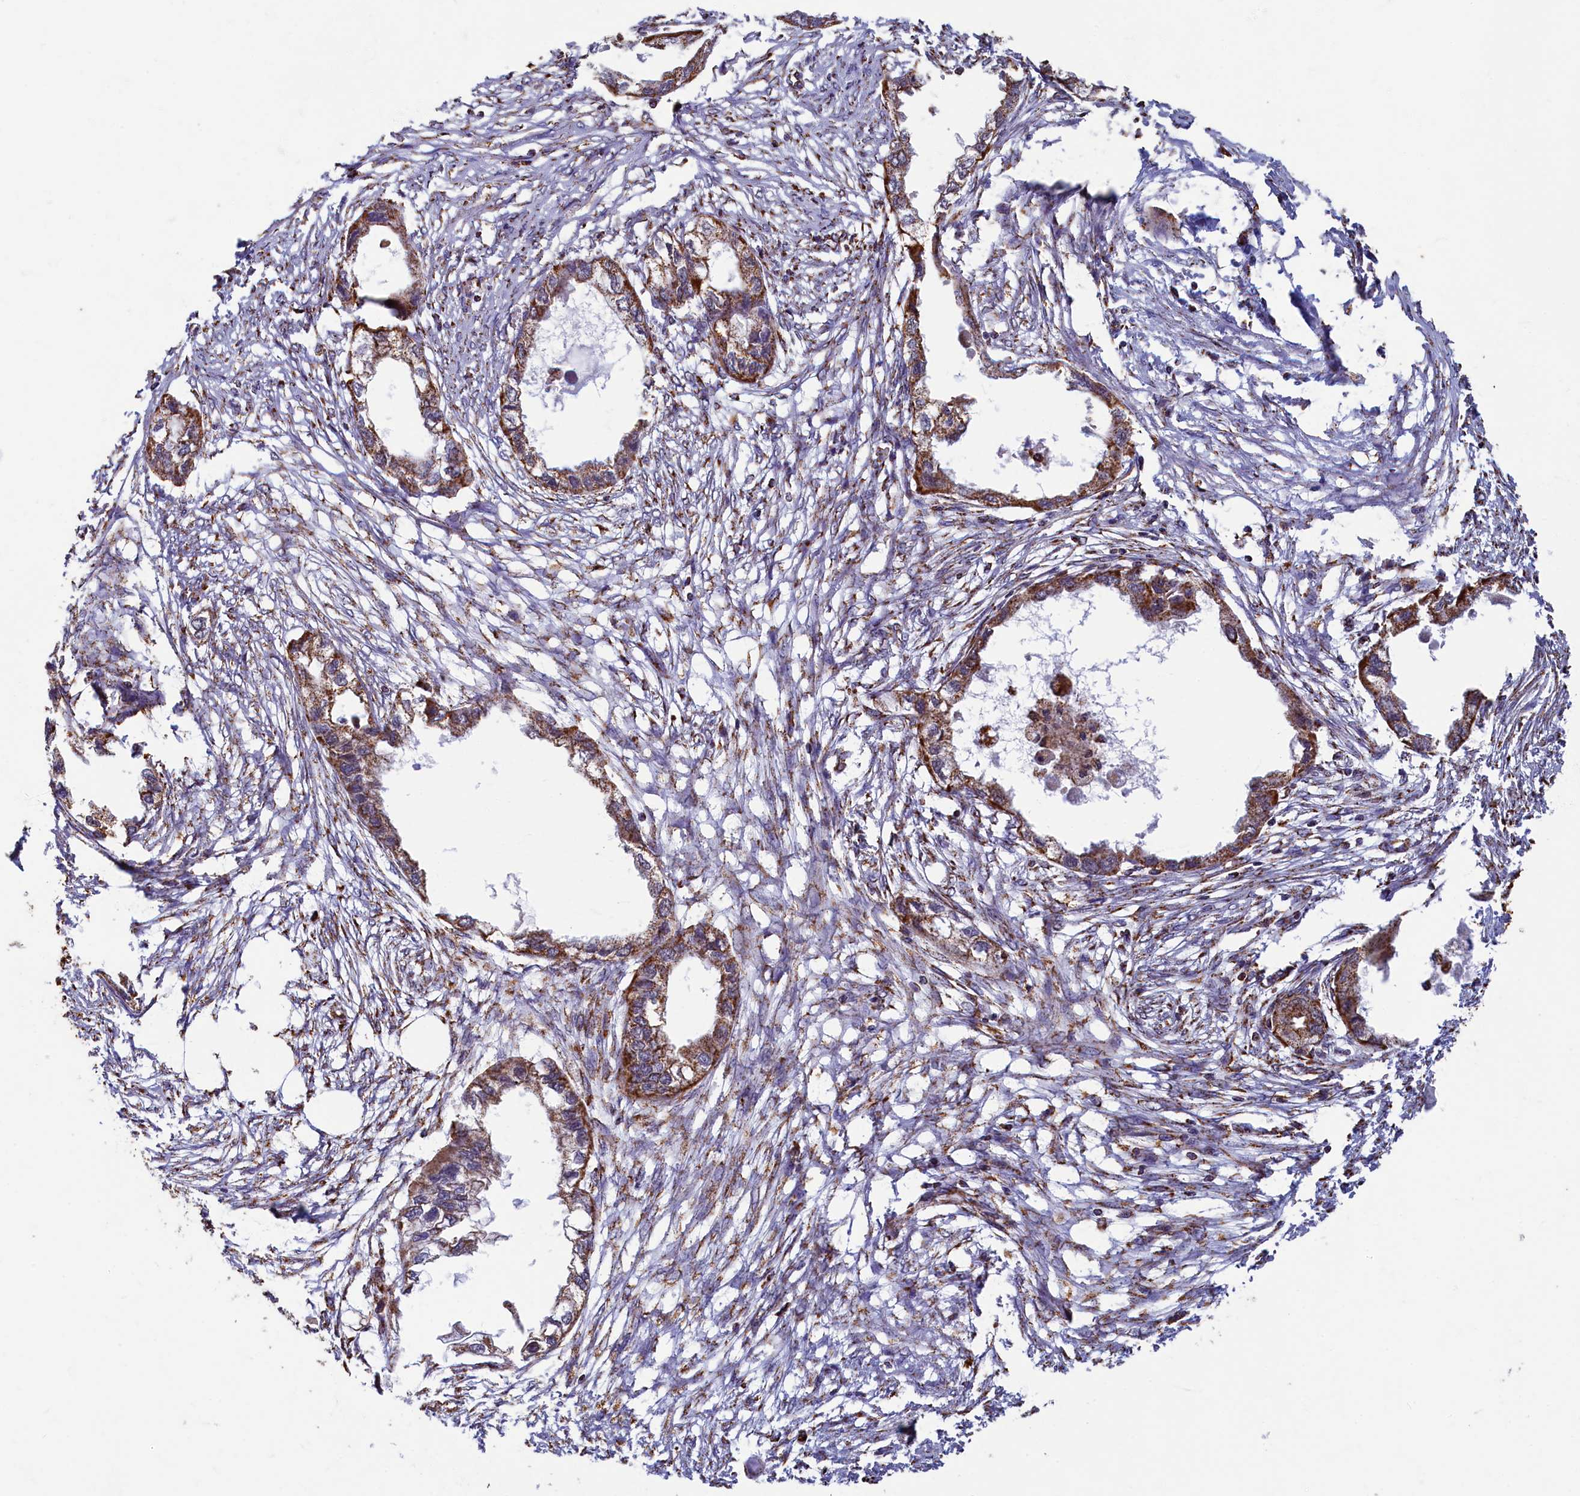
{"staining": {"intensity": "moderate", "quantity": ">75%", "location": "cytoplasmic/membranous"}, "tissue": "endometrial cancer", "cell_type": "Tumor cells", "image_type": "cancer", "snomed": [{"axis": "morphology", "description": "Adenocarcinoma, NOS"}, {"axis": "morphology", "description": "Adenocarcinoma, metastatic, NOS"}, {"axis": "topography", "description": "Adipose tissue"}, {"axis": "topography", "description": "Endometrium"}], "caption": "This micrograph displays immunohistochemistry staining of human endometrial cancer (adenocarcinoma), with medium moderate cytoplasmic/membranous staining in approximately >75% of tumor cells.", "gene": "SPR", "patient": {"sex": "female", "age": 67}}